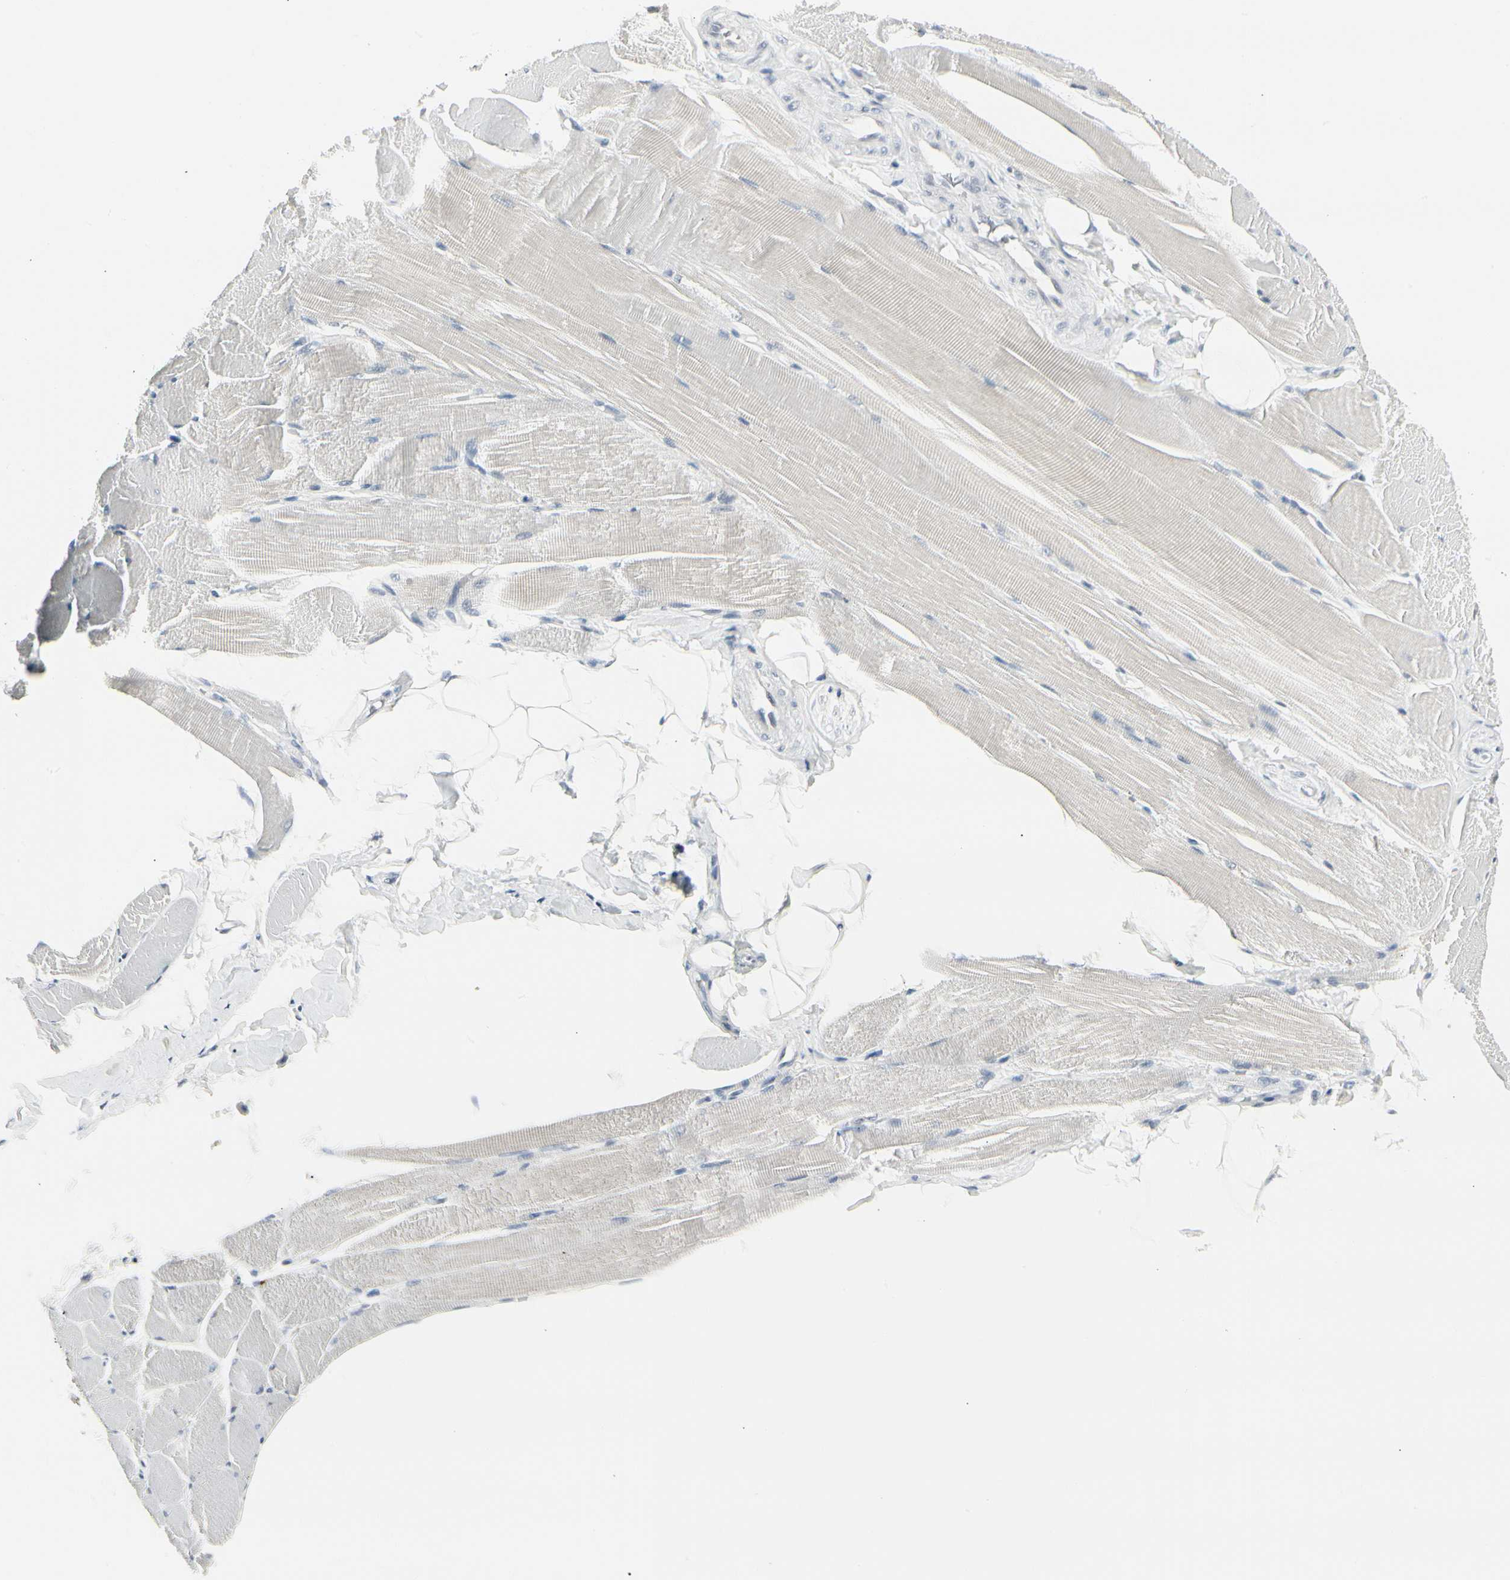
{"staining": {"intensity": "negative", "quantity": "none", "location": "none"}, "tissue": "skeletal muscle", "cell_type": "Myocytes", "image_type": "normal", "snomed": [{"axis": "morphology", "description": "Normal tissue, NOS"}, {"axis": "topography", "description": "Skeletal muscle"}, {"axis": "topography", "description": "Peripheral nerve tissue"}], "caption": "Myocytes show no significant staining in unremarkable skeletal muscle. Nuclei are stained in blue.", "gene": "ZBTB7B", "patient": {"sex": "female", "age": 84}}